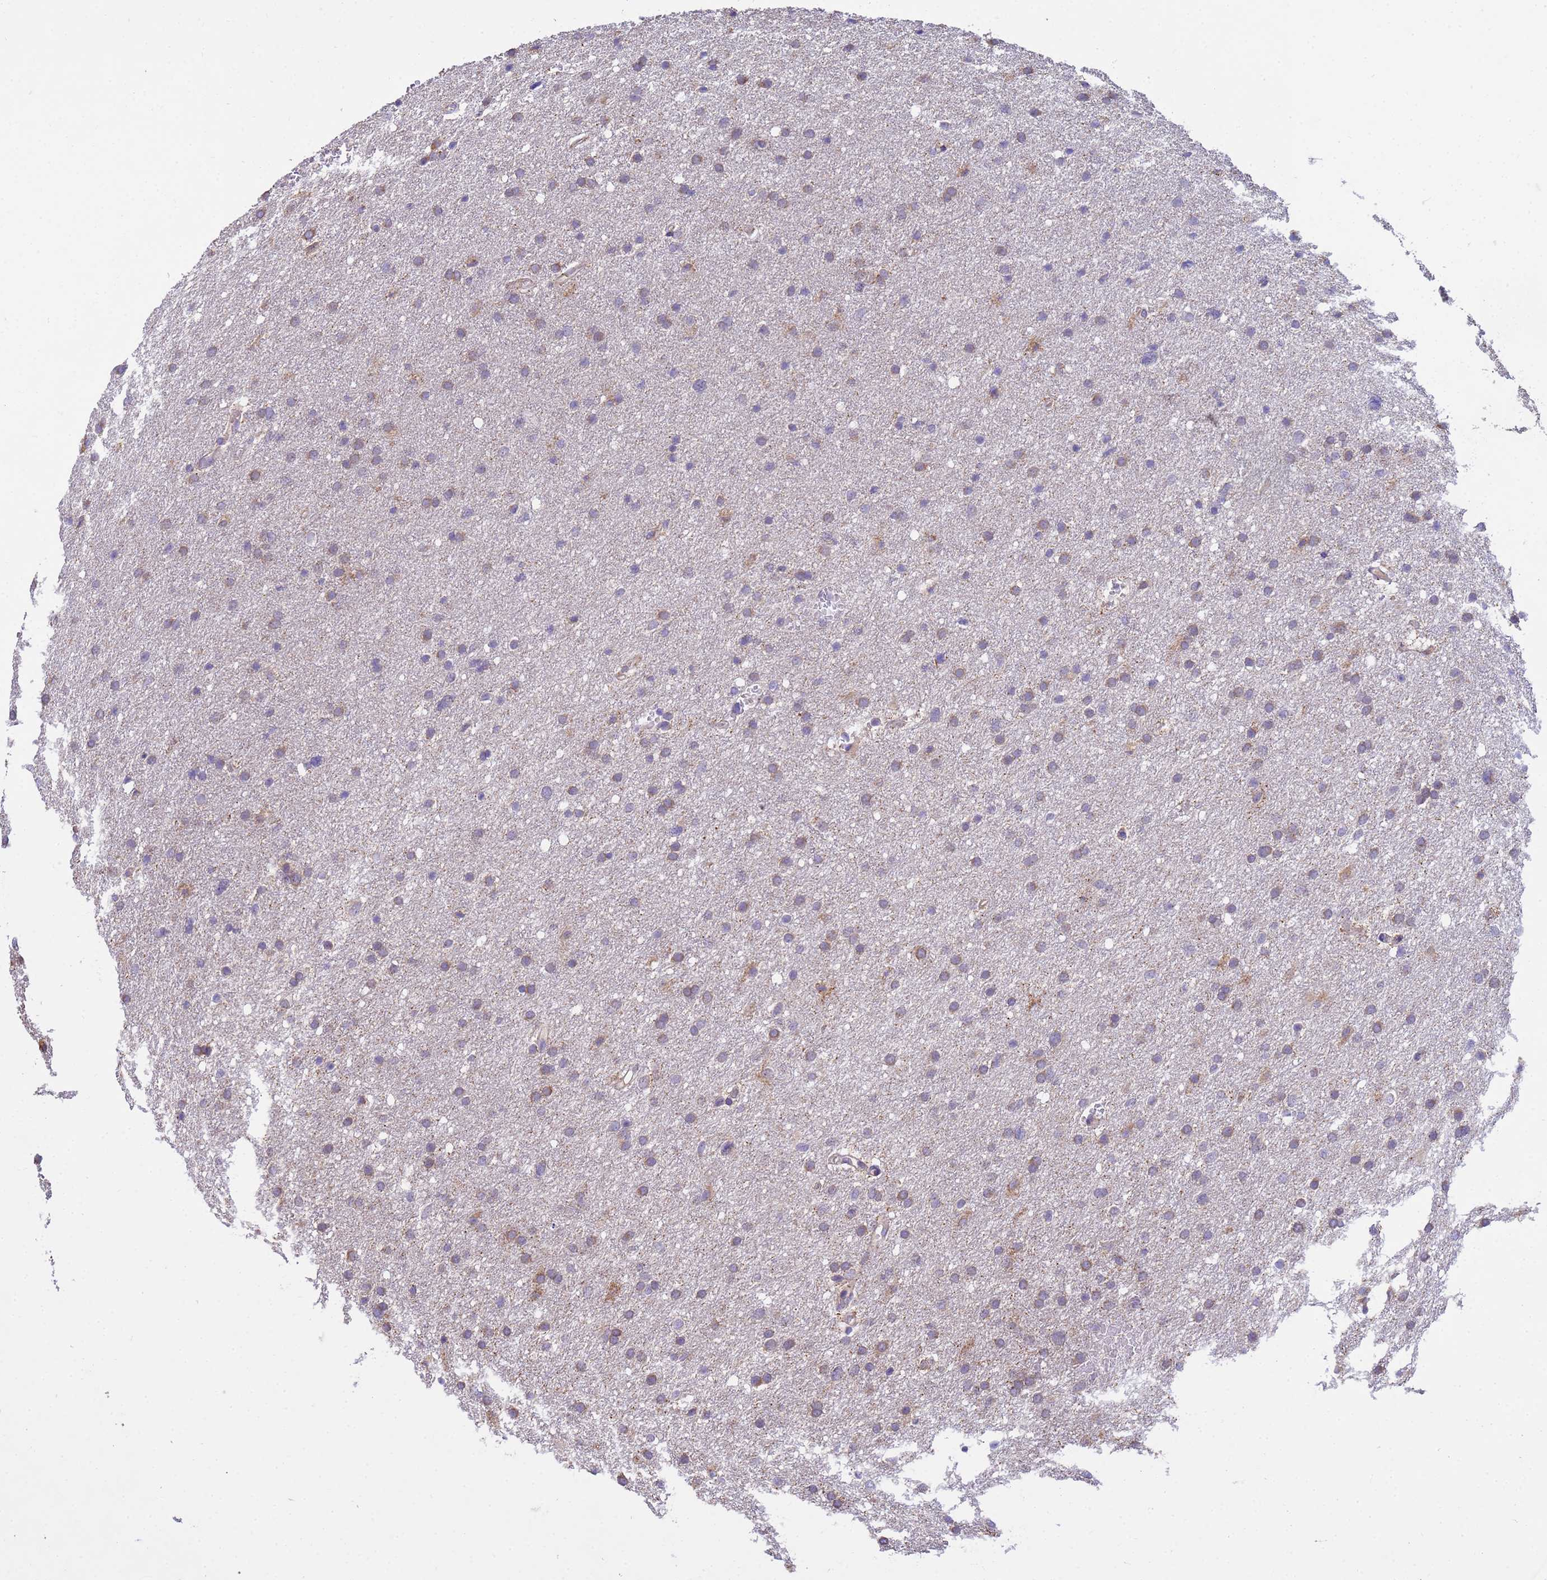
{"staining": {"intensity": "weak", "quantity": "25%-75%", "location": "cytoplasmic/membranous"}, "tissue": "glioma", "cell_type": "Tumor cells", "image_type": "cancer", "snomed": [{"axis": "morphology", "description": "Glioma, malignant, High grade"}, {"axis": "topography", "description": "Cerebral cortex"}], "caption": "The photomicrograph demonstrates a brown stain indicating the presence of a protein in the cytoplasmic/membranous of tumor cells in malignant glioma (high-grade).", "gene": "THAP5", "patient": {"sex": "female", "age": 36}}